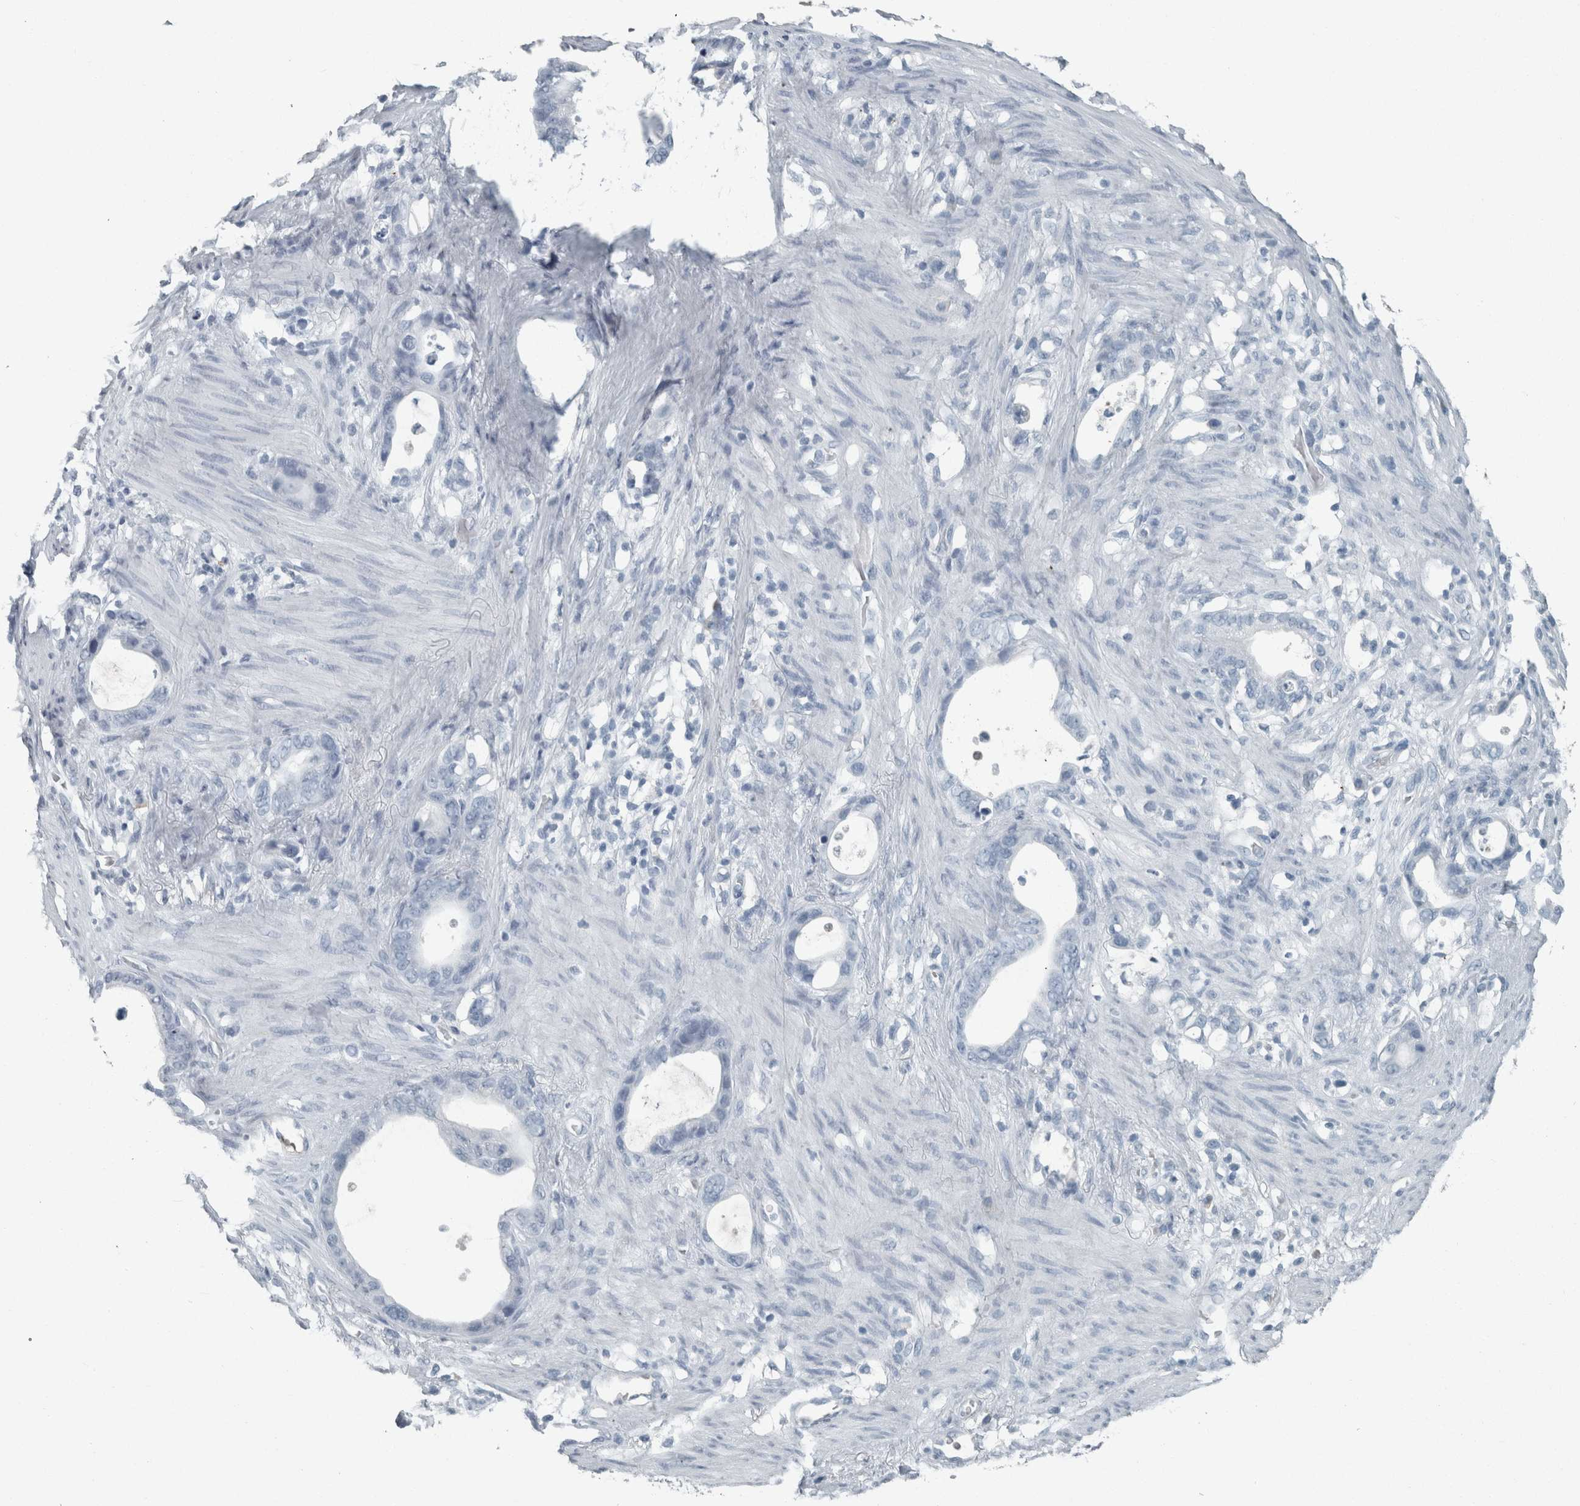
{"staining": {"intensity": "negative", "quantity": "none", "location": "none"}, "tissue": "stomach cancer", "cell_type": "Tumor cells", "image_type": "cancer", "snomed": [{"axis": "morphology", "description": "Adenocarcinoma, NOS"}, {"axis": "topography", "description": "Stomach"}], "caption": "Protein analysis of stomach cancer (adenocarcinoma) exhibits no significant staining in tumor cells. The staining is performed using DAB (3,3'-diaminobenzidine) brown chromogen with nuclei counter-stained in using hematoxylin.", "gene": "CHL1", "patient": {"sex": "female", "age": 75}}